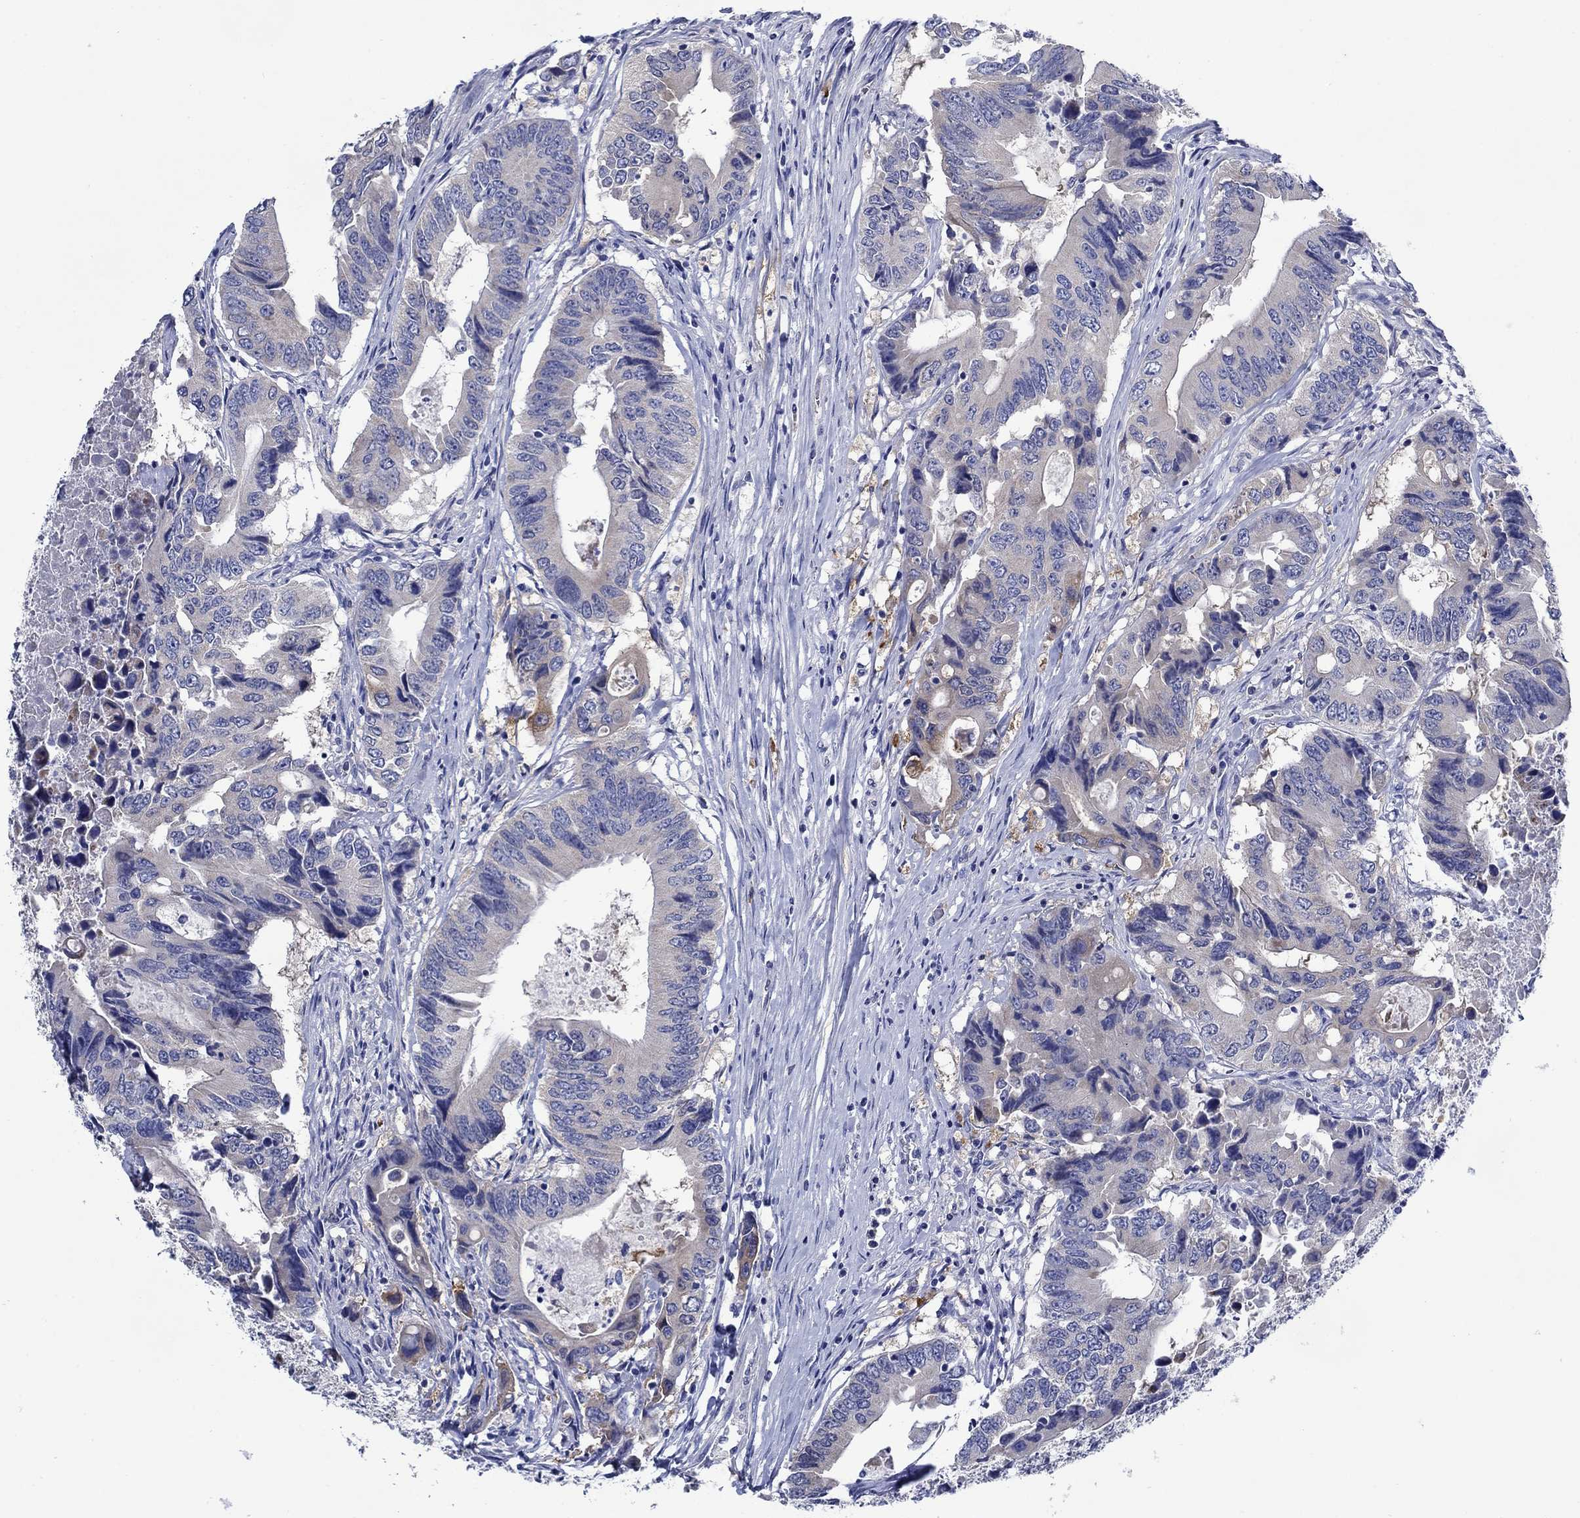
{"staining": {"intensity": "moderate", "quantity": "<25%", "location": "cytoplasmic/membranous"}, "tissue": "colorectal cancer", "cell_type": "Tumor cells", "image_type": "cancer", "snomed": [{"axis": "morphology", "description": "Adenocarcinoma, NOS"}, {"axis": "topography", "description": "Colon"}], "caption": "The photomicrograph shows immunohistochemical staining of colorectal cancer. There is moderate cytoplasmic/membranous expression is identified in about <25% of tumor cells. The staining was performed using DAB to visualize the protein expression in brown, while the nuclei were stained in blue with hematoxylin (Magnification: 20x).", "gene": "TRIM16", "patient": {"sex": "female", "age": 90}}